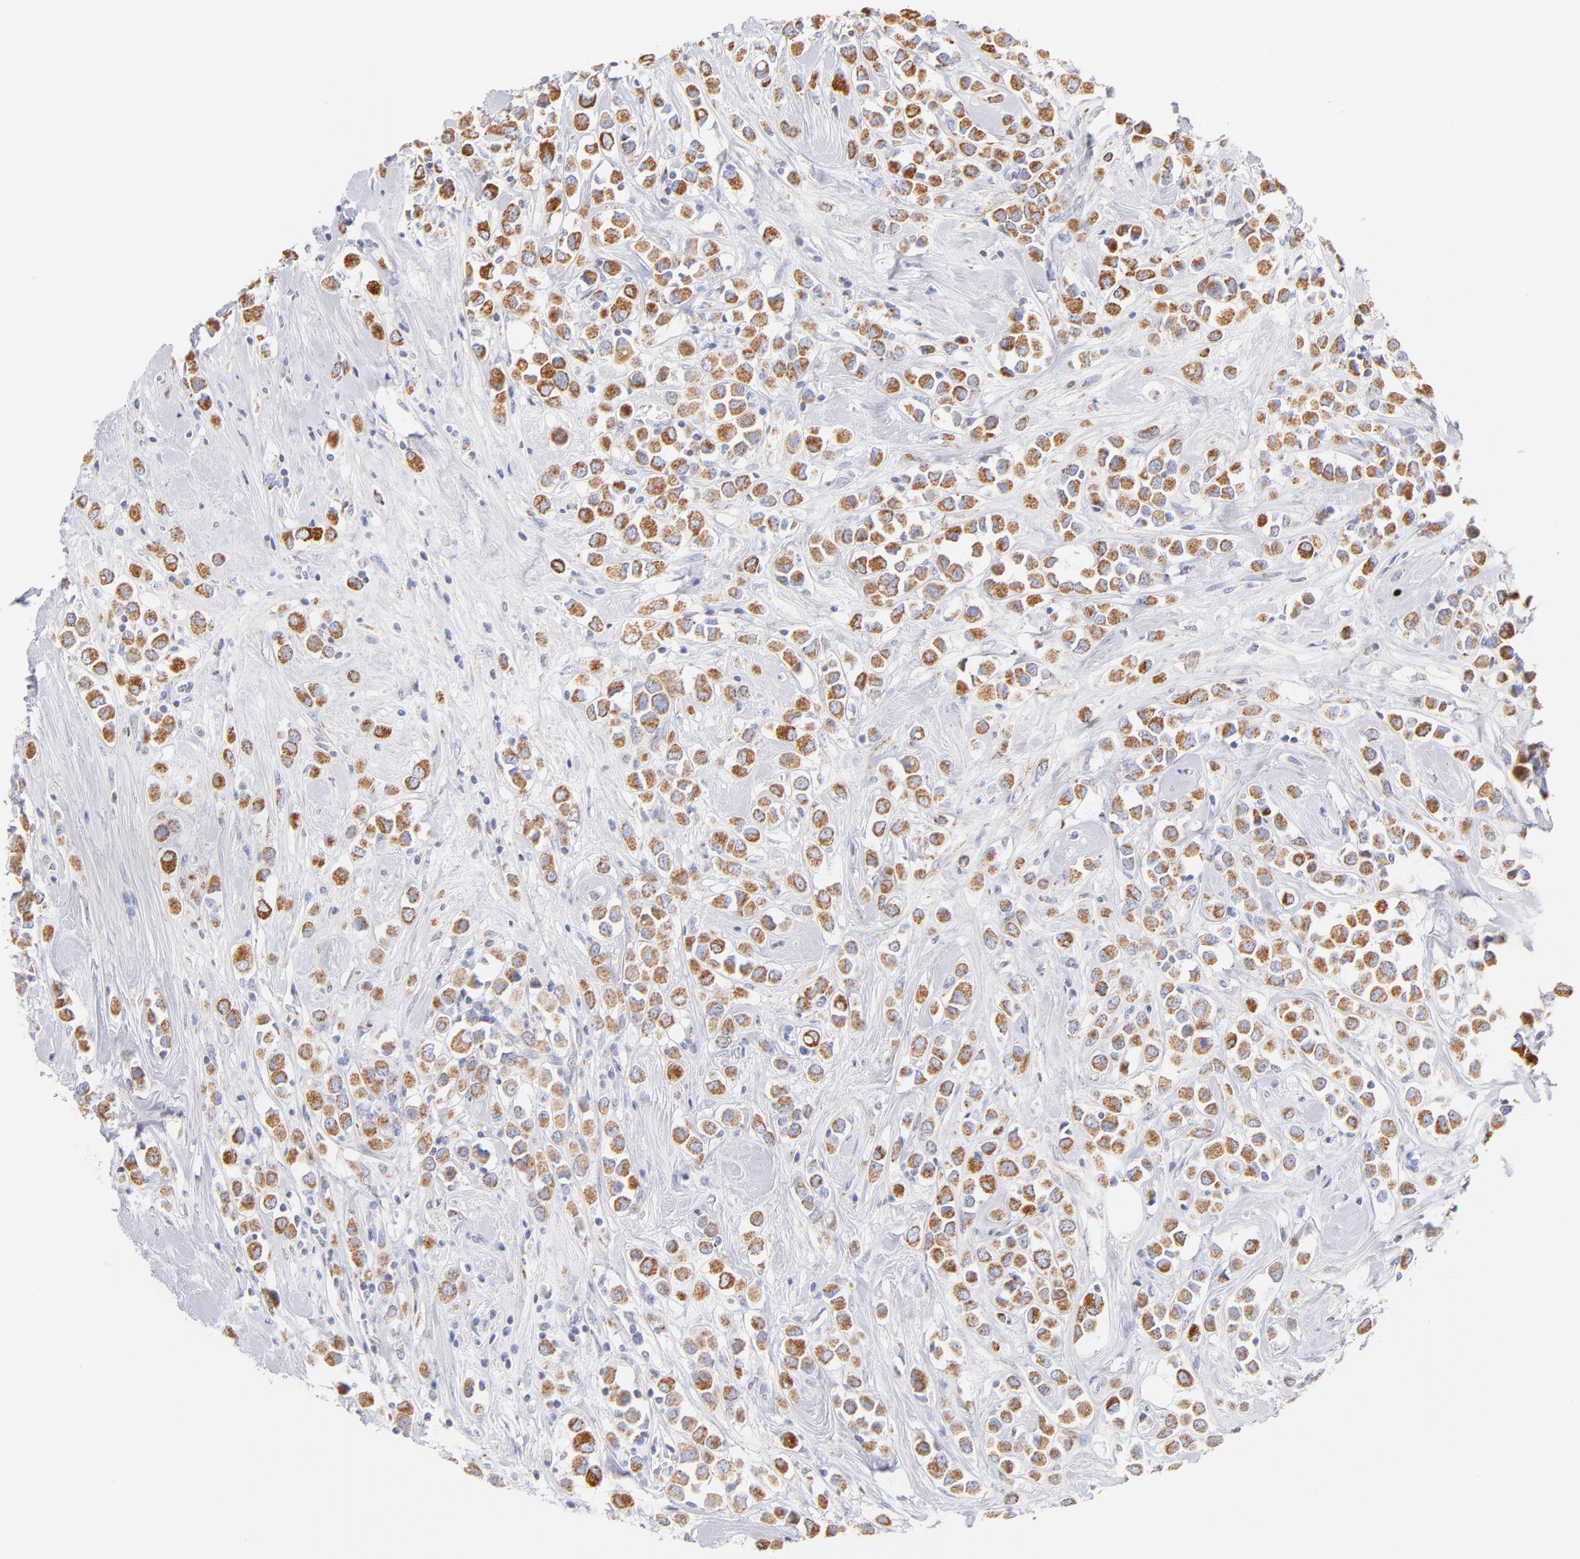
{"staining": {"intensity": "weak", "quantity": ">75%", "location": "cytoplasmic/membranous"}, "tissue": "breast cancer", "cell_type": "Tumor cells", "image_type": "cancer", "snomed": [{"axis": "morphology", "description": "Duct carcinoma"}, {"axis": "topography", "description": "Breast"}], "caption": "There is low levels of weak cytoplasmic/membranous positivity in tumor cells of breast intraductal carcinoma, as demonstrated by immunohistochemical staining (brown color).", "gene": "AIFM1", "patient": {"sex": "female", "age": 61}}